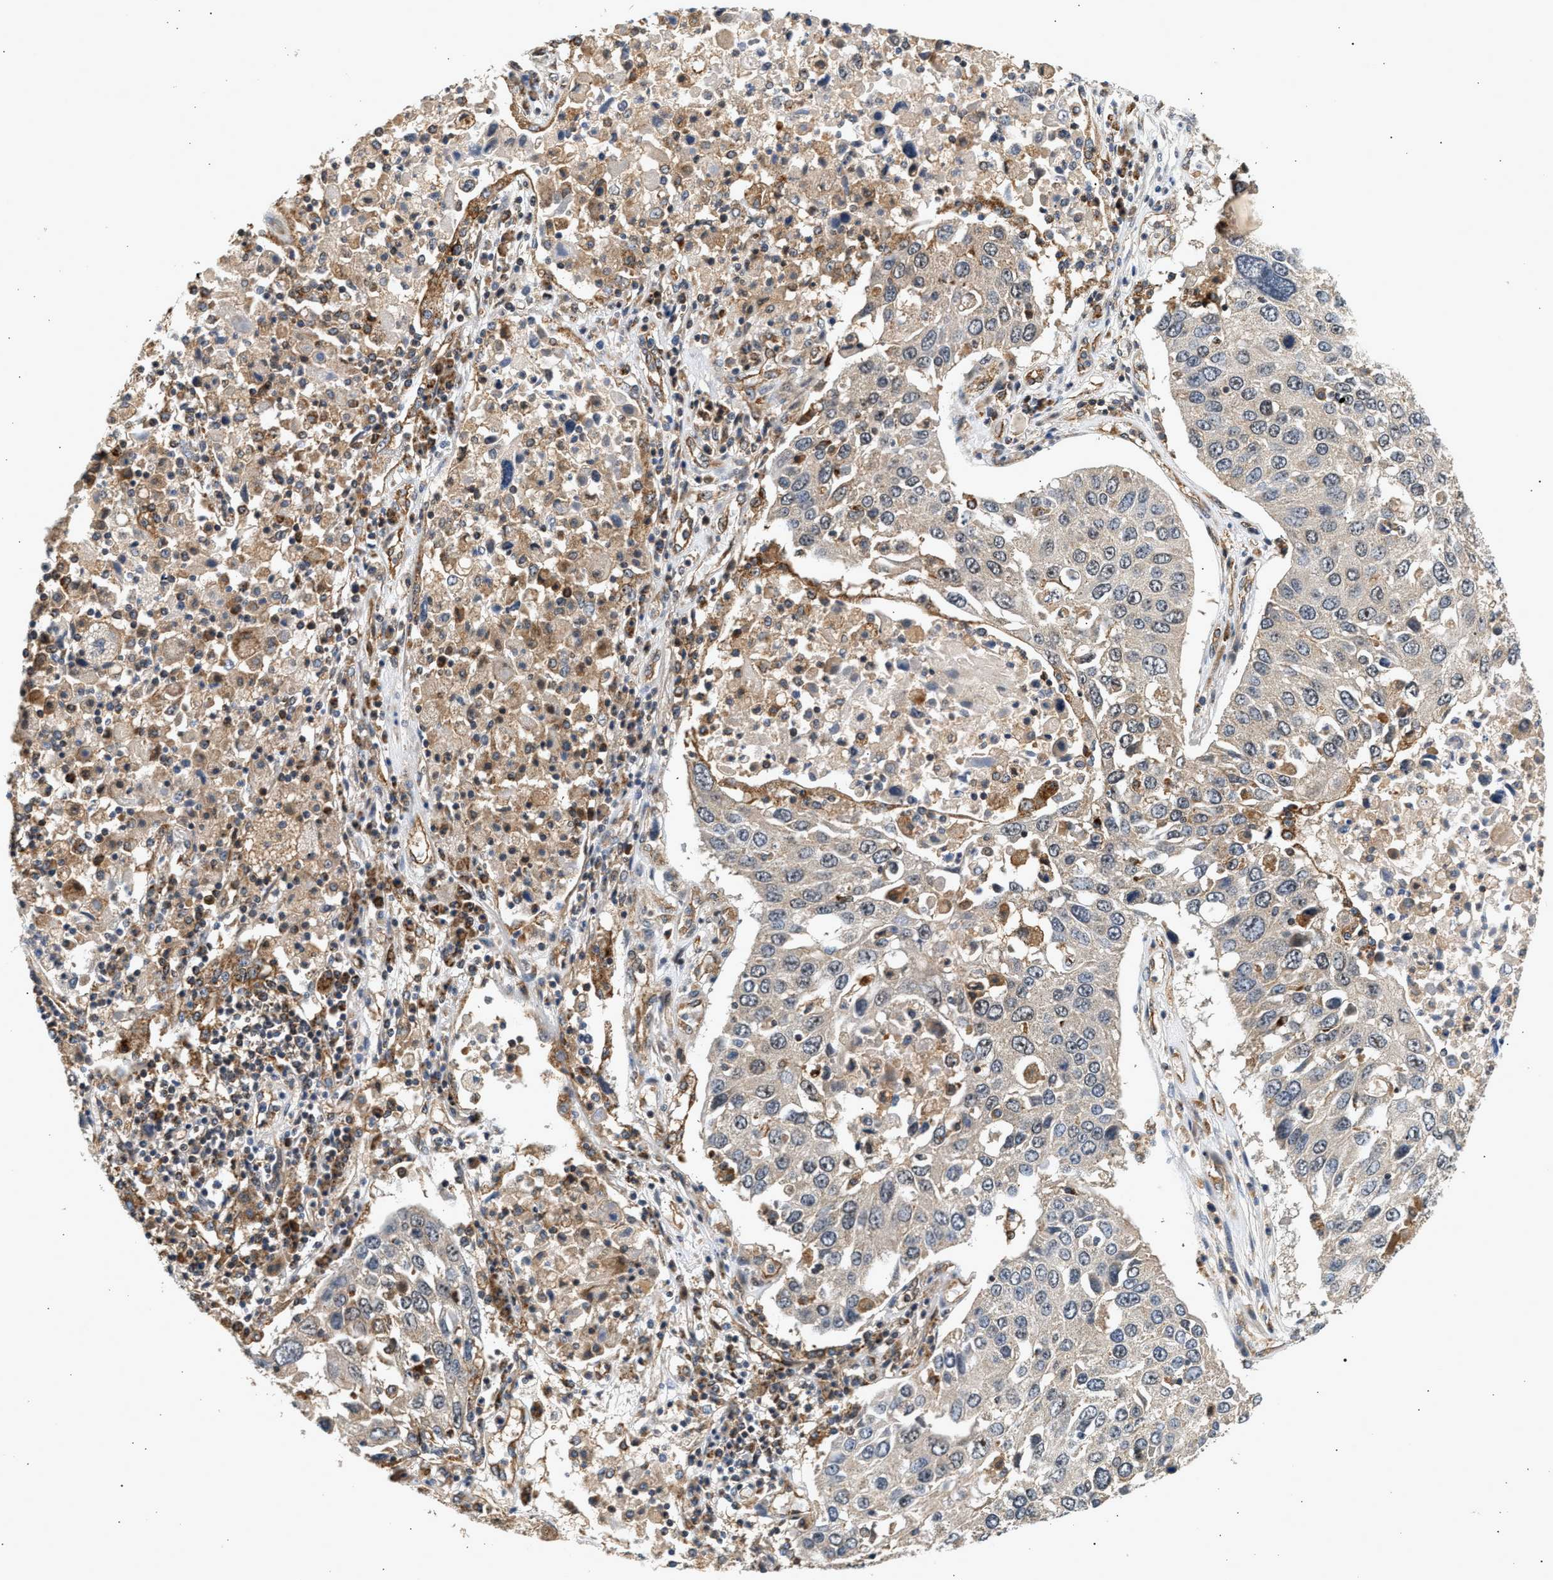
{"staining": {"intensity": "weak", "quantity": "<25%", "location": "cytoplasmic/membranous"}, "tissue": "lung cancer", "cell_type": "Tumor cells", "image_type": "cancer", "snomed": [{"axis": "morphology", "description": "Squamous cell carcinoma, NOS"}, {"axis": "topography", "description": "Lung"}], "caption": "An immunohistochemistry image of lung squamous cell carcinoma is shown. There is no staining in tumor cells of lung squamous cell carcinoma. (DAB IHC, high magnification).", "gene": "DUSP14", "patient": {"sex": "male", "age": 65}}